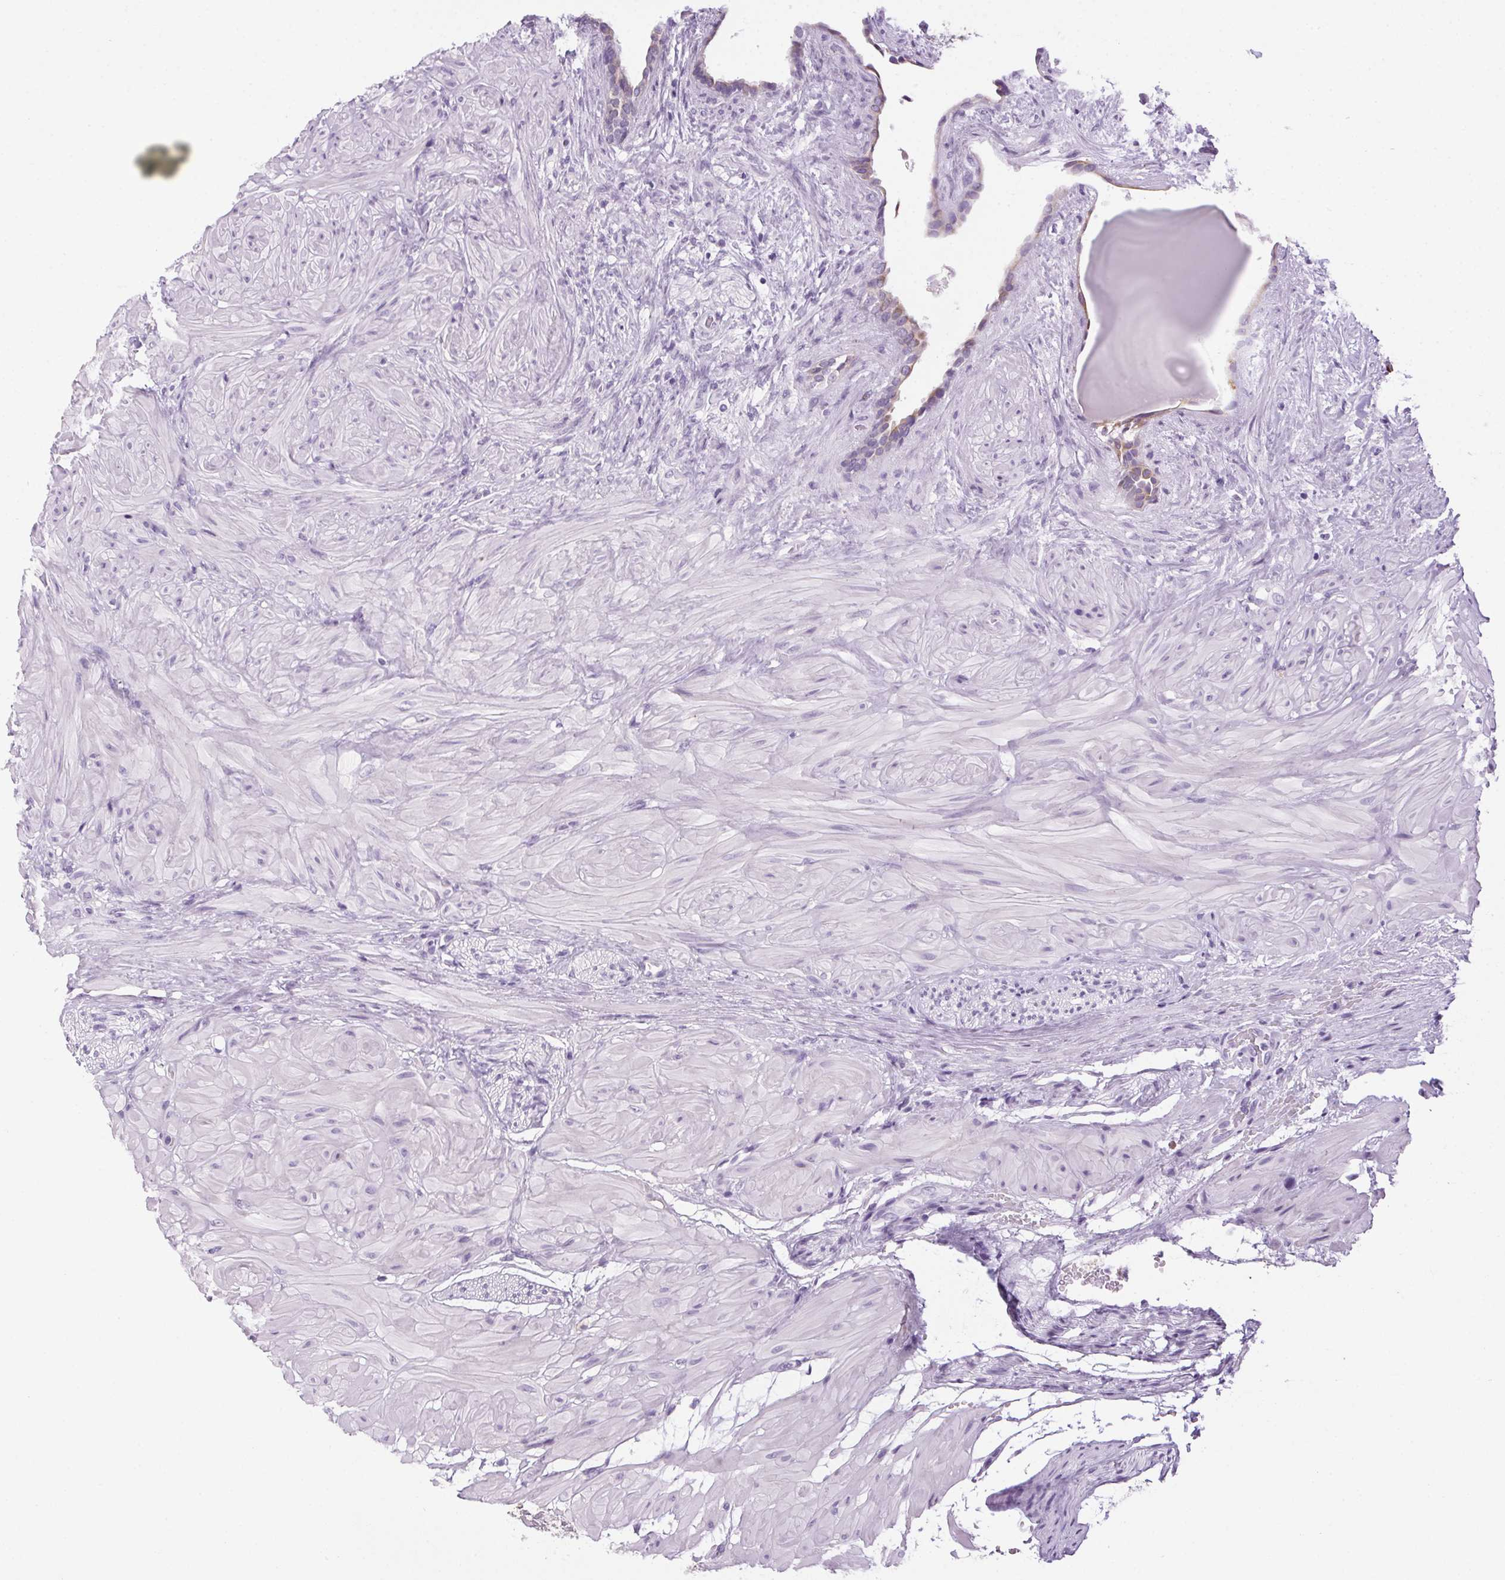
{"staining": {"intensity": "weak", "quantity": "25%-75%", "location": "cytoplasmic/membranous"}, "tissue": "seminal vesicle", "cell_type": "Glandular cells", "image_type": "normal", "snomed": [{"axis": "morphology", "description": "Normal tissue, NOS"}, {"axis": "topography", "description": "Seminal veicle"}], "caption": "IHC (DAB) staining of benign human seminal vesicle reveals weak cytoplasmic/membranous protein positivity in about 25%-75% of glandular cells.", "gene": "POPDC2", "patient": {"sex": "male", "age": 57}}